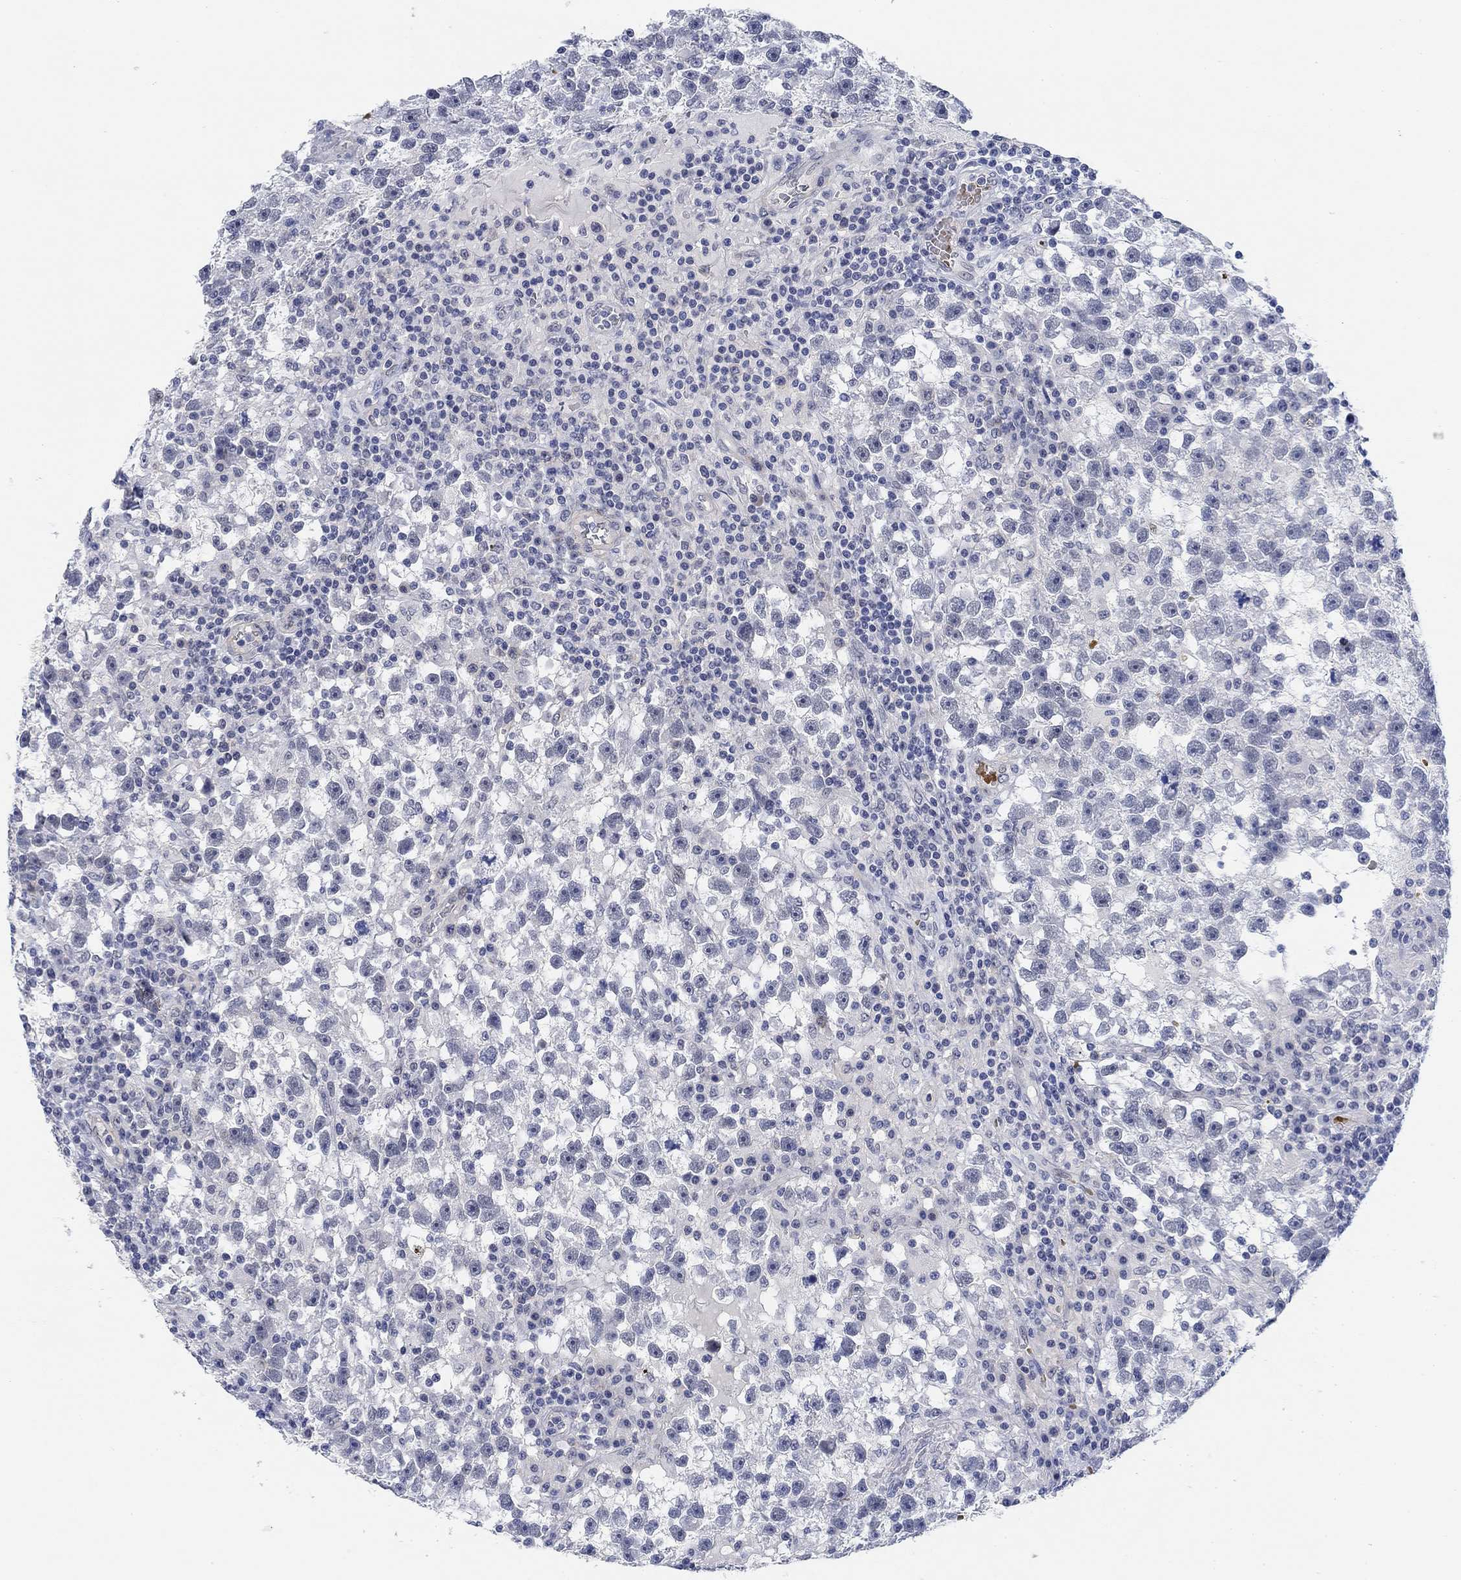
{"staining": {"intensity": "negative", "quantity": "none", "location": "none"}, "tissue": "testis cancer", "cell_type": "Tumor cells", "image_type": "cancer", "snomed": [{"axis": "morphology", "description": "Seminoma, NOS"}, {"axis": "topography", "description": "Testis"}], "caption": "The immunohistochemistry (IHC) image has no significant positivity in tumor cells of testis cancer tissue.", "gene": "PAX6", "patient": {"sex": "male", "age": 47}}